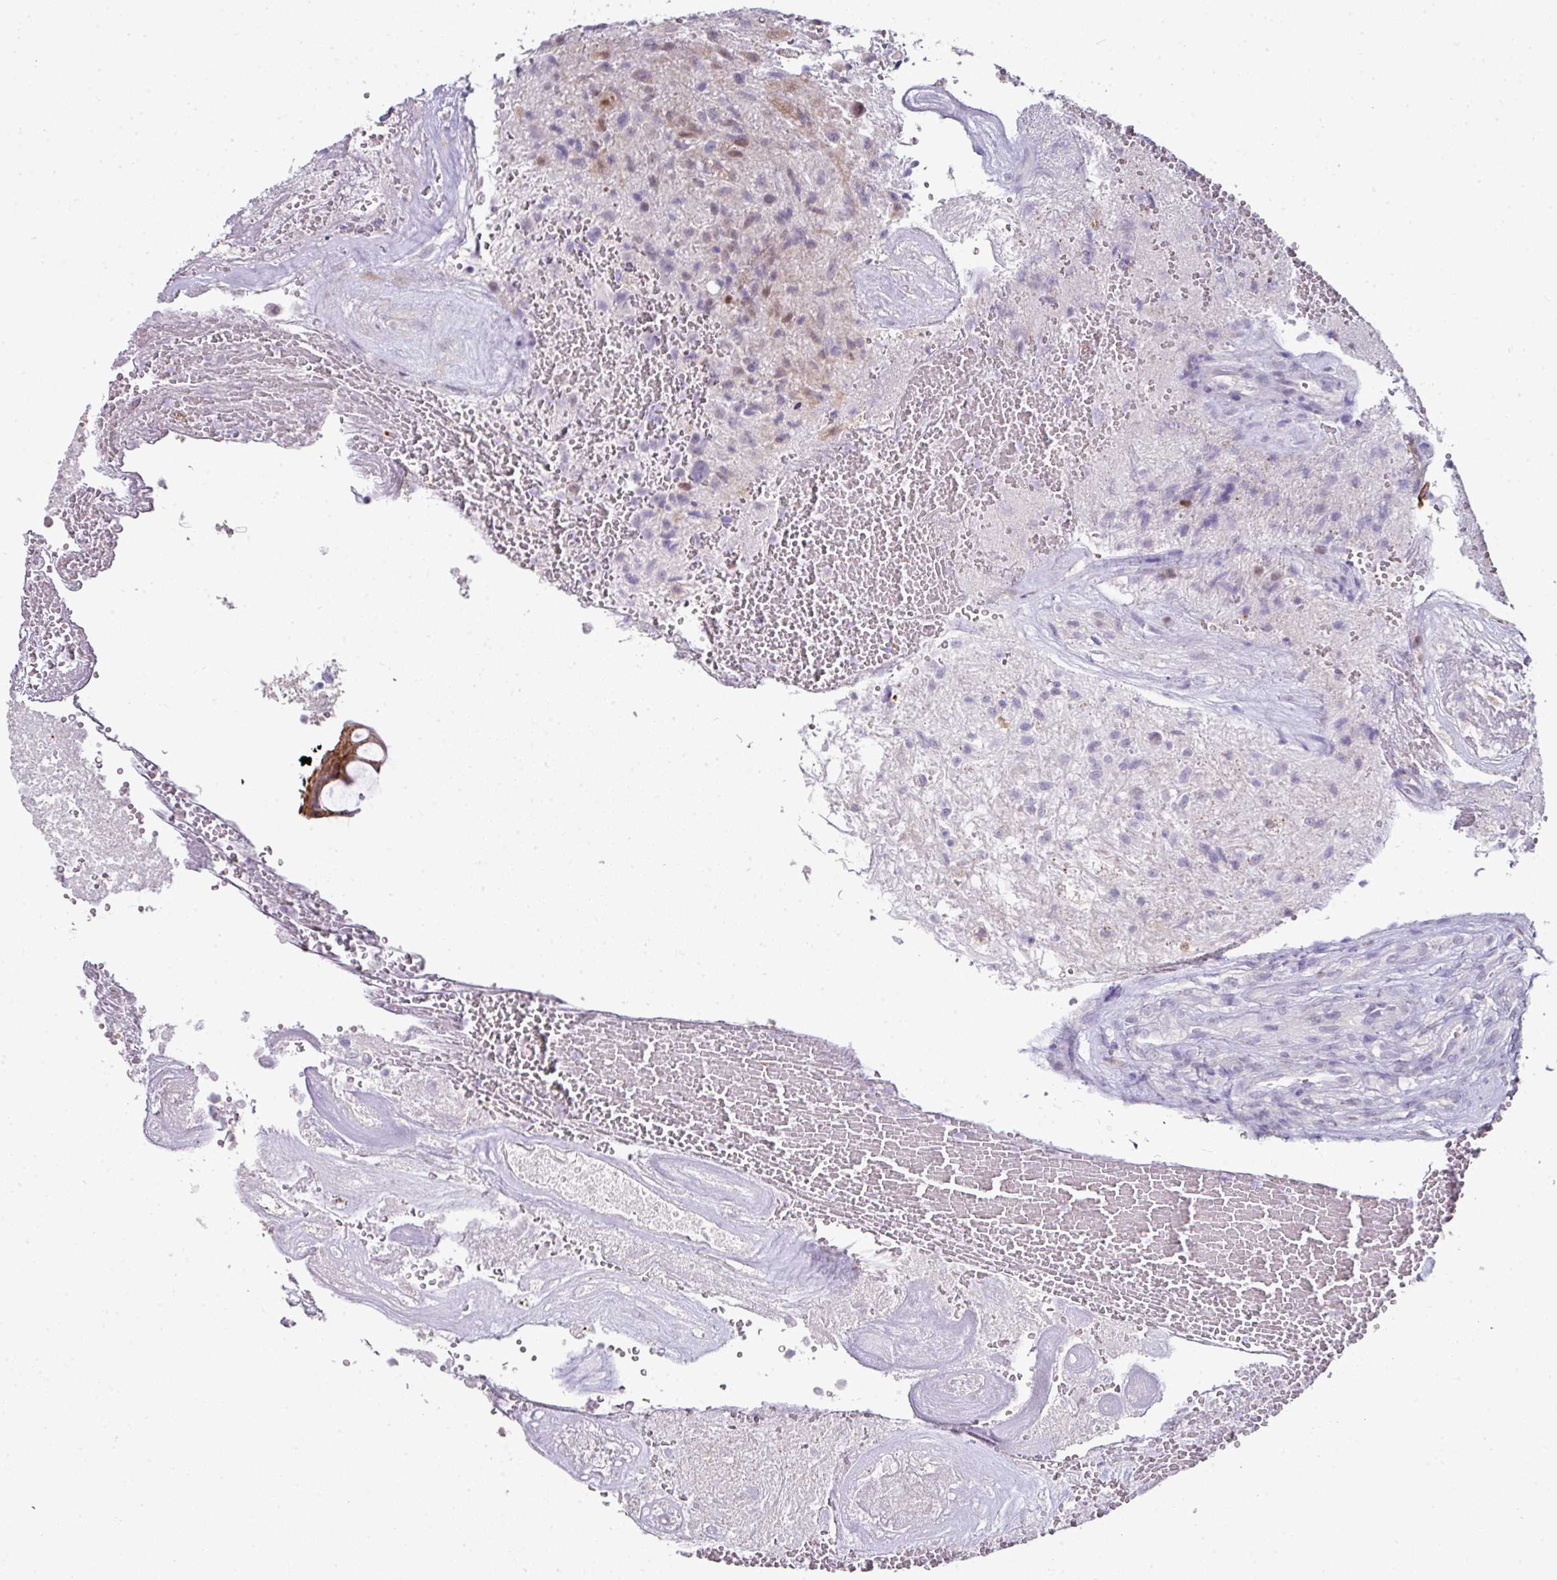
{"staining": {"intensity": "negative", "quantity": "none", "location": "none"}, "tissue": "glioma", "cell_type": "Tumor cells", "image_type": "cancer", "snomed": [{"axis": "morphology", "description": "Glioma, malignant, High grade"}, {"axis": "topography", "description": "Brain"}], "caption": "An image of human malignant glioma (high-grade) is negative for staining in tumor cells.", "gene": "ANKRD18A", "patient": {"sex": "male", "age": 56}}